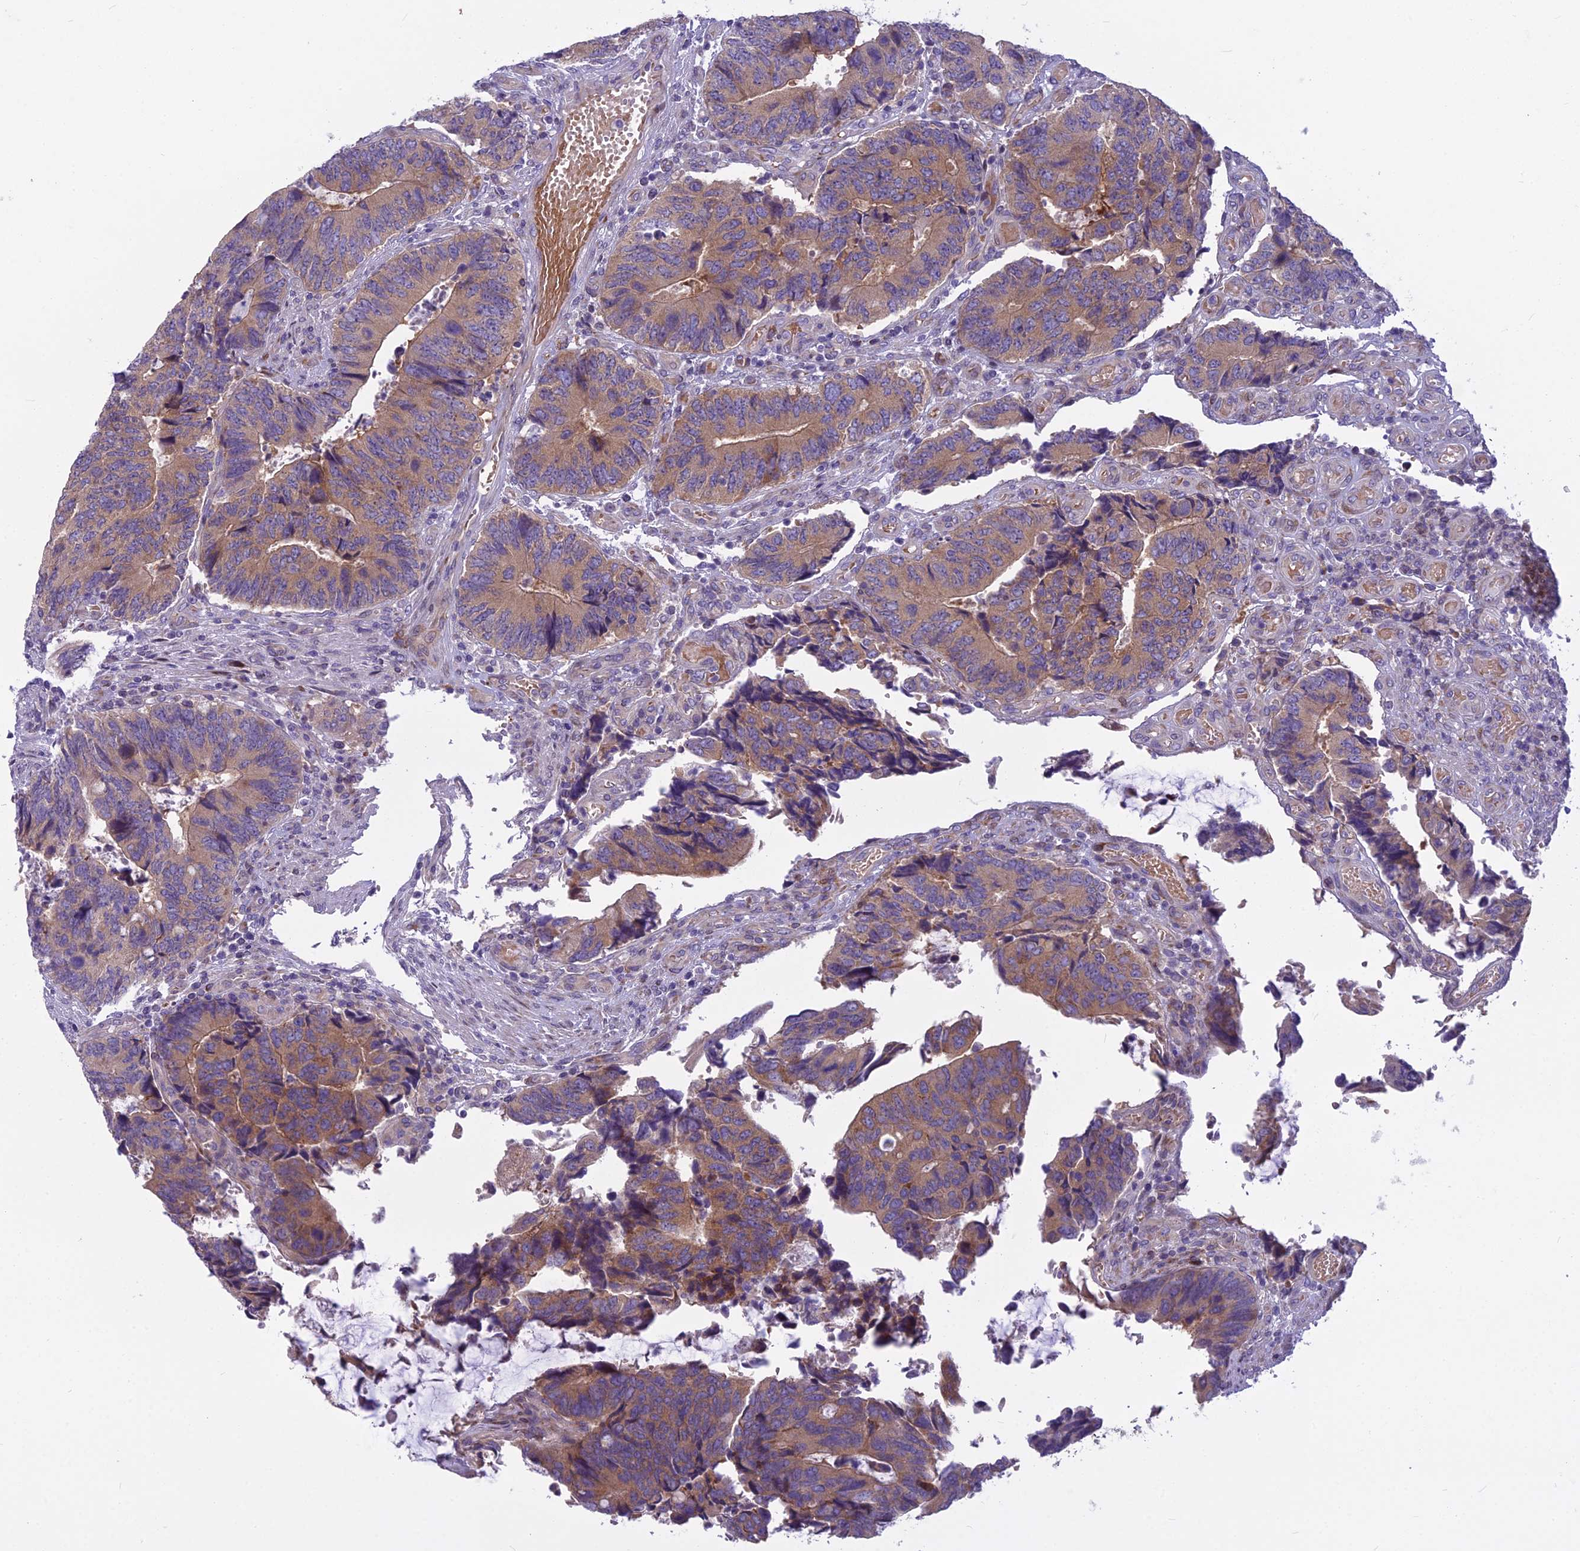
{"staining": {"intensity": "weak", "quantity": ">75%", "location": "cytoplasmic/membranous"}, "tissue": "colorectal cancer", "cell_type": "Tumor cells", "image_type": "cancer", "snomed": [{"axis": "morphology", "description": "Adenocarcinoma, NOS"}, {"axis": "topography", "description": "Colon"}], "caption": "Brown immunohistochemical staining in colorectal adenocarcinoma exhibits weak cytoplasmic/membranous positivity in approximately >75% of tumor cells. (brown staining indicates protein expression, while blue staining denotes nuclei).", "gene": "PCDHB14", "patient": {"sex": "male", "age": 87}}